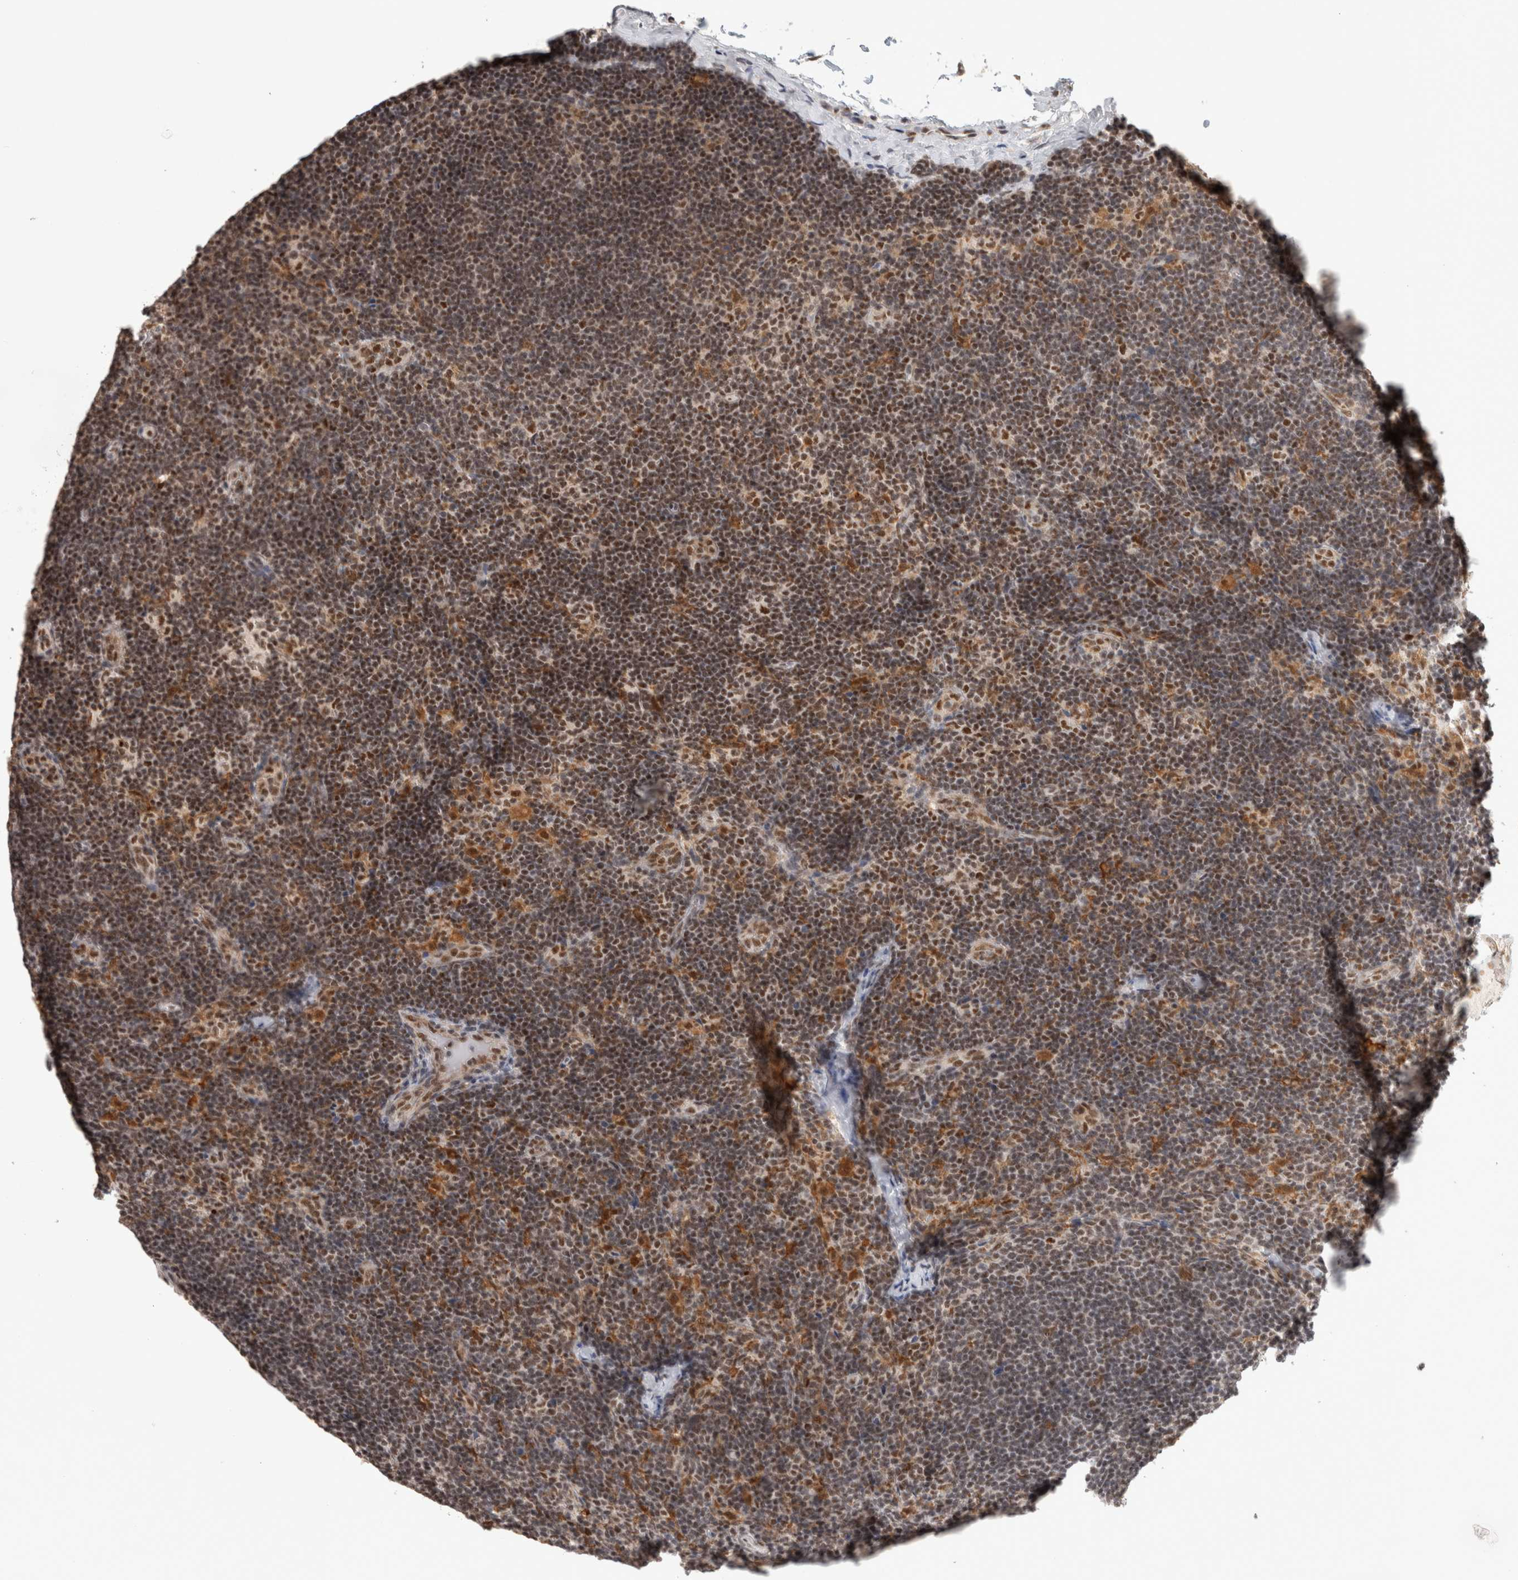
{"staining": {"intensity": "moderate", "quantity": ">75%", "location": "nuclear"}, "tissue": "lymph node", "cell_type": "Non-germinal center cells", "image_type": "normal", "snomed": [{"axis": "morphology", "description": "Normal tissue, NOS"}, {"axis": "topography", "description": "Lymph node"}], "caption": "A high-resolution photomicrograph shows immunohistochemistry (IHC) staining of benign lymph node, which shows moderate nuclear staining in approximately >75% of non-germinal center cells. The protein is shown in brown color, while the nuclei are stained blue.", "gene": "ZNF830", "patient": {"sex": "female", "age": 22}}